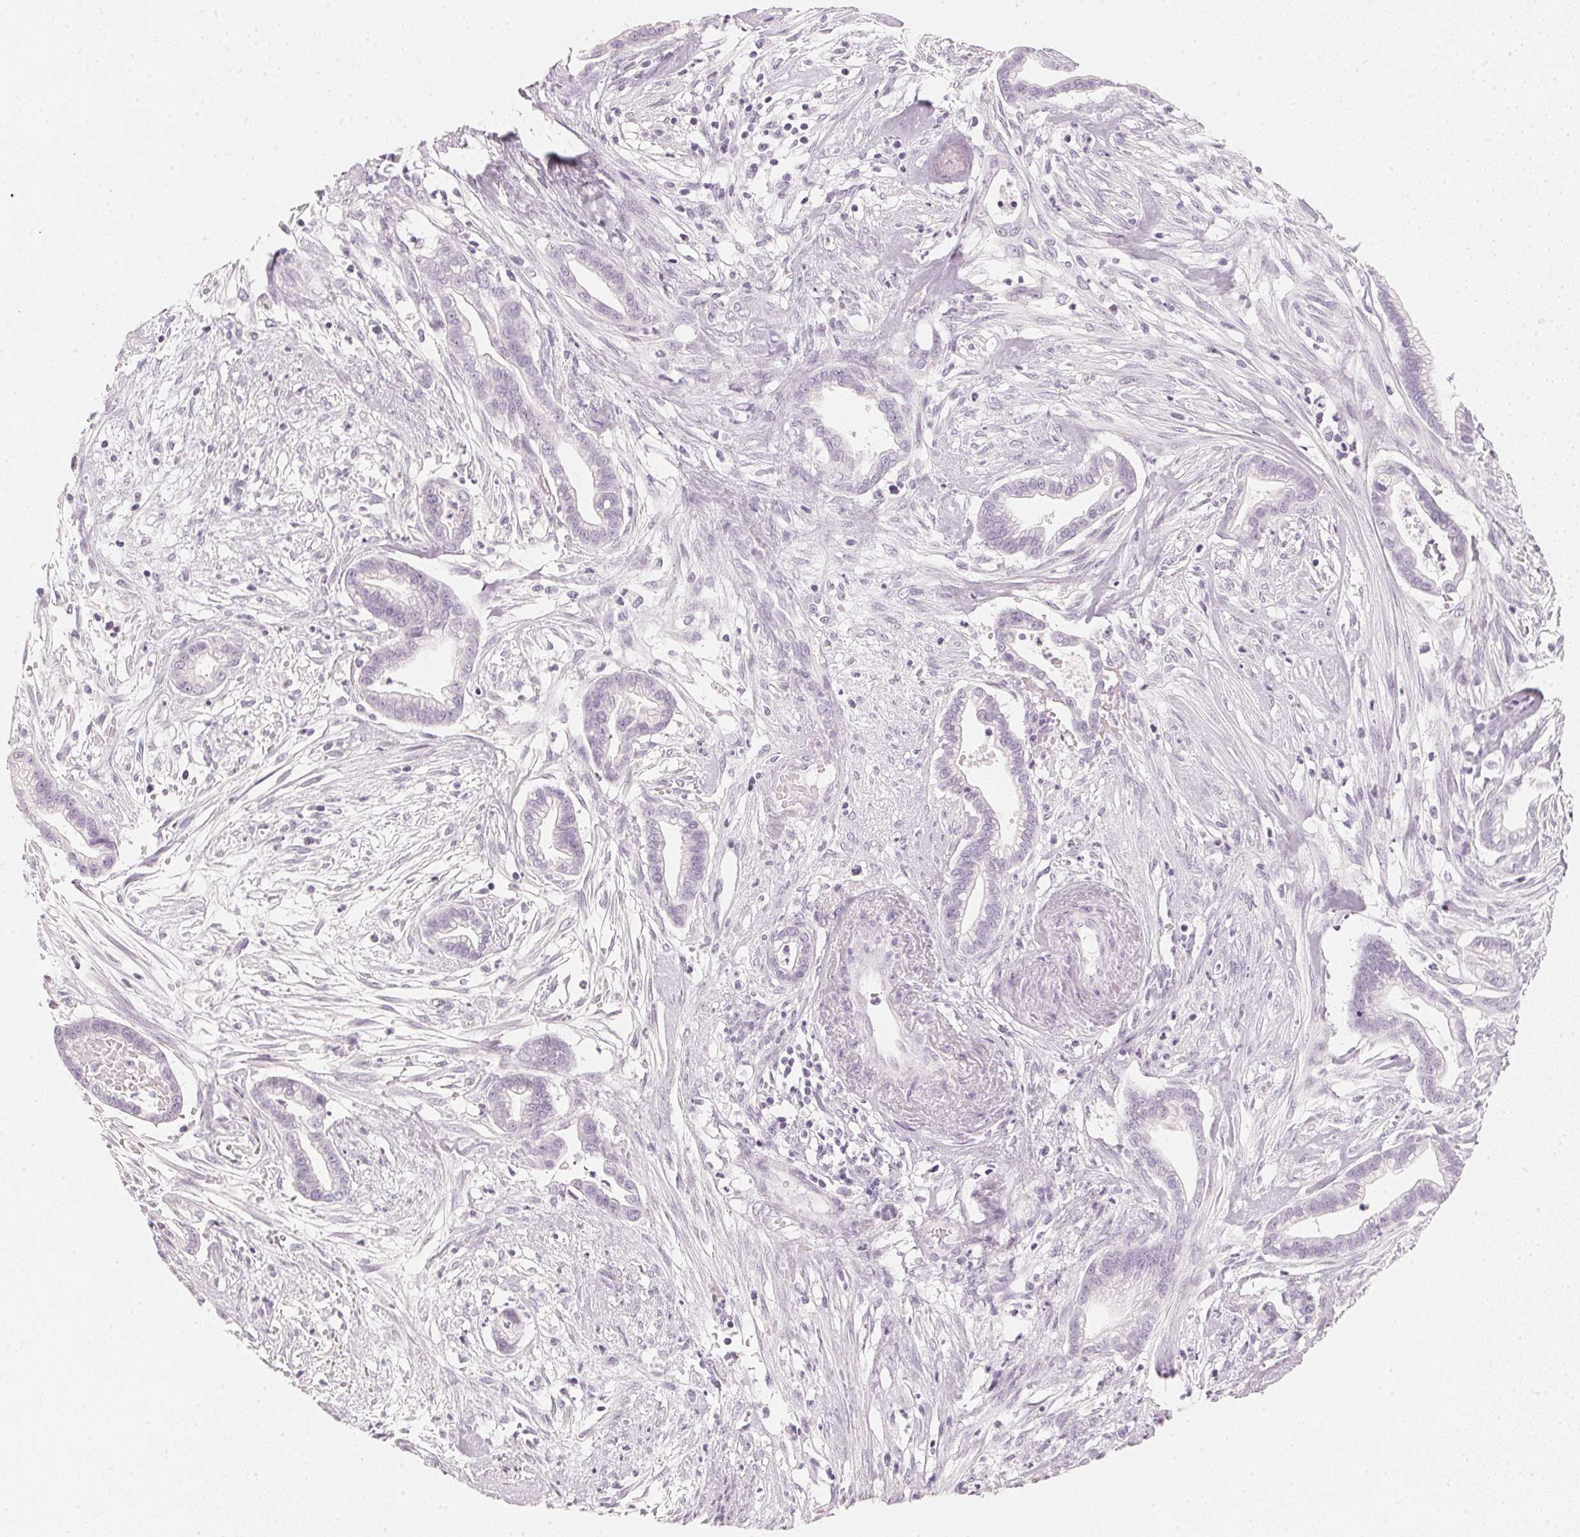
{"staining": {"intensity": "negative", "quantity": "none", "location": "none"}, "tissue": "cervical cancer", "cell_type": "Tumor cells", "image_type": "cancer", "snomed": [{"axis": "morphology", "description": "Adenocarcinoma, NOS"}, {"axis": "topography", "description": "Cervix"}], "caption": "IHC of cervical adenocarcinoma displays no positivity in tumor cells.", "gene": "SLC22A8", "patient": {"sex": "female", "age": 62}}